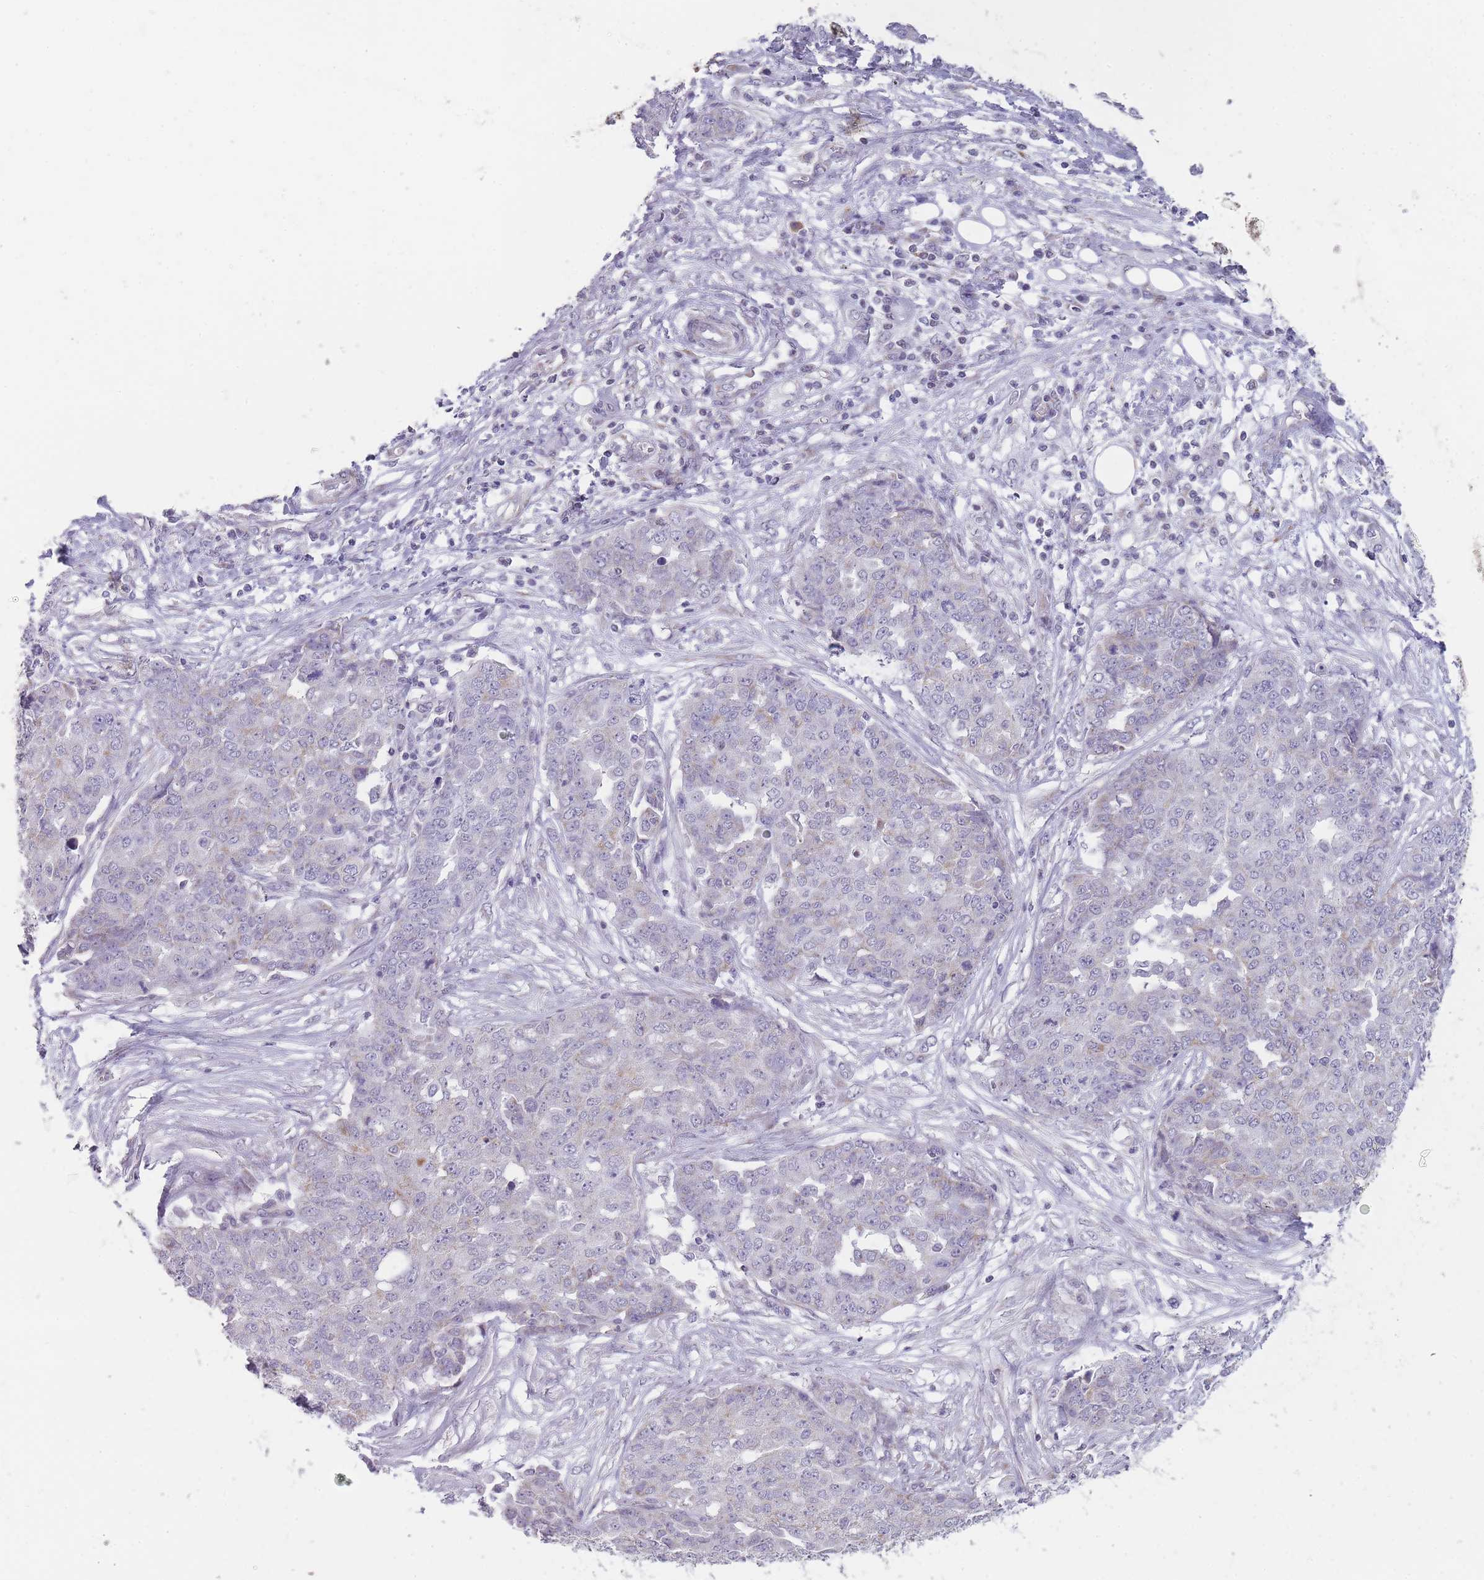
{"staining": {"intensity": "negative", "quantity": "none", "location": "none"}, "tissue": "ovarian cancer", "cell_type": "Tumor cells", "image_type": "cancer", "snomed": [{"axis": "morphology", "description": "Cystadenocarcinoma, serous, NOS"}, {"axis": "topography", "description": "Soft tissue"}, {"axis": "topography", "description": "Ovary"}], "caption": "Ovarian cancer (serous cystadenocarcinoma) stained for a protein using immunohistochemistry shows no staining tumor cells.", "gene": "ZBTB24", "patient": {"sex": "female", "age": 57}}